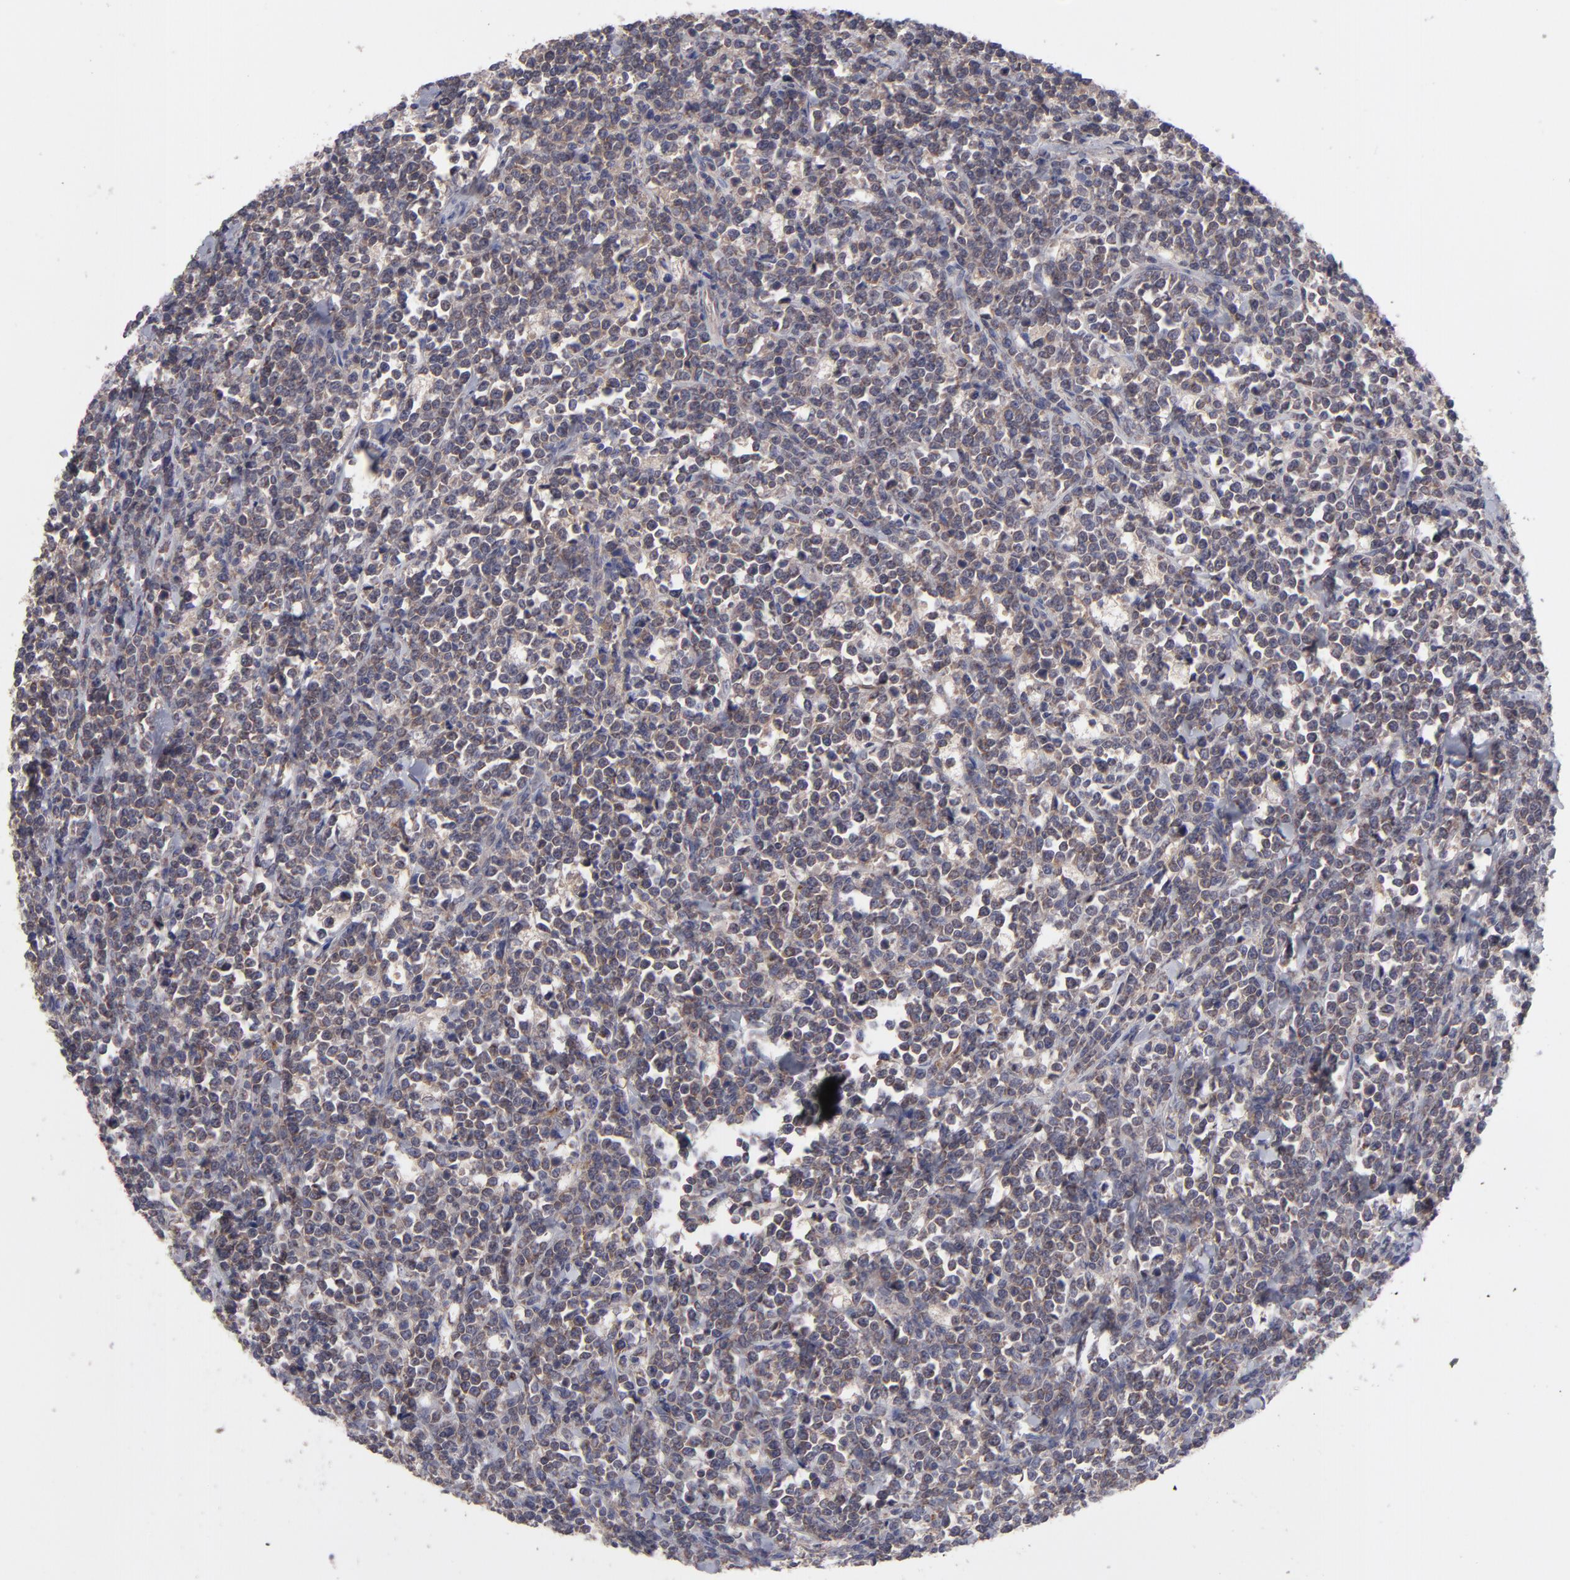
{"staining": {"intensity": "moderate", "quantity": ">75%", "location": "cytoplasmic/membranous"}, "tissue": "lymphoma", "cell_type": "Tumor cells", "image_type": "cancer", "snomed": [{"axis": "morphology", "description": "Malignant lymphoma, non-Hodgkin's type, High grade"}, {"axis": "topography", "description": "Small intestine"}, {"axis": "topography", "description": "Colon"}], "caption": "IHC of malignant lymphoma, non-Hodgkin's type (high-grade) demonstrates medium levels of moderate cytoplasmic/membranous expression in approximately >75% of tumor cells. (DAB (3,3'-diaminobenzidine) IHC with brightfield microscopy, high magnification).", "gene": "HCCS", "patient": {"sex": "male", "age": 8}}